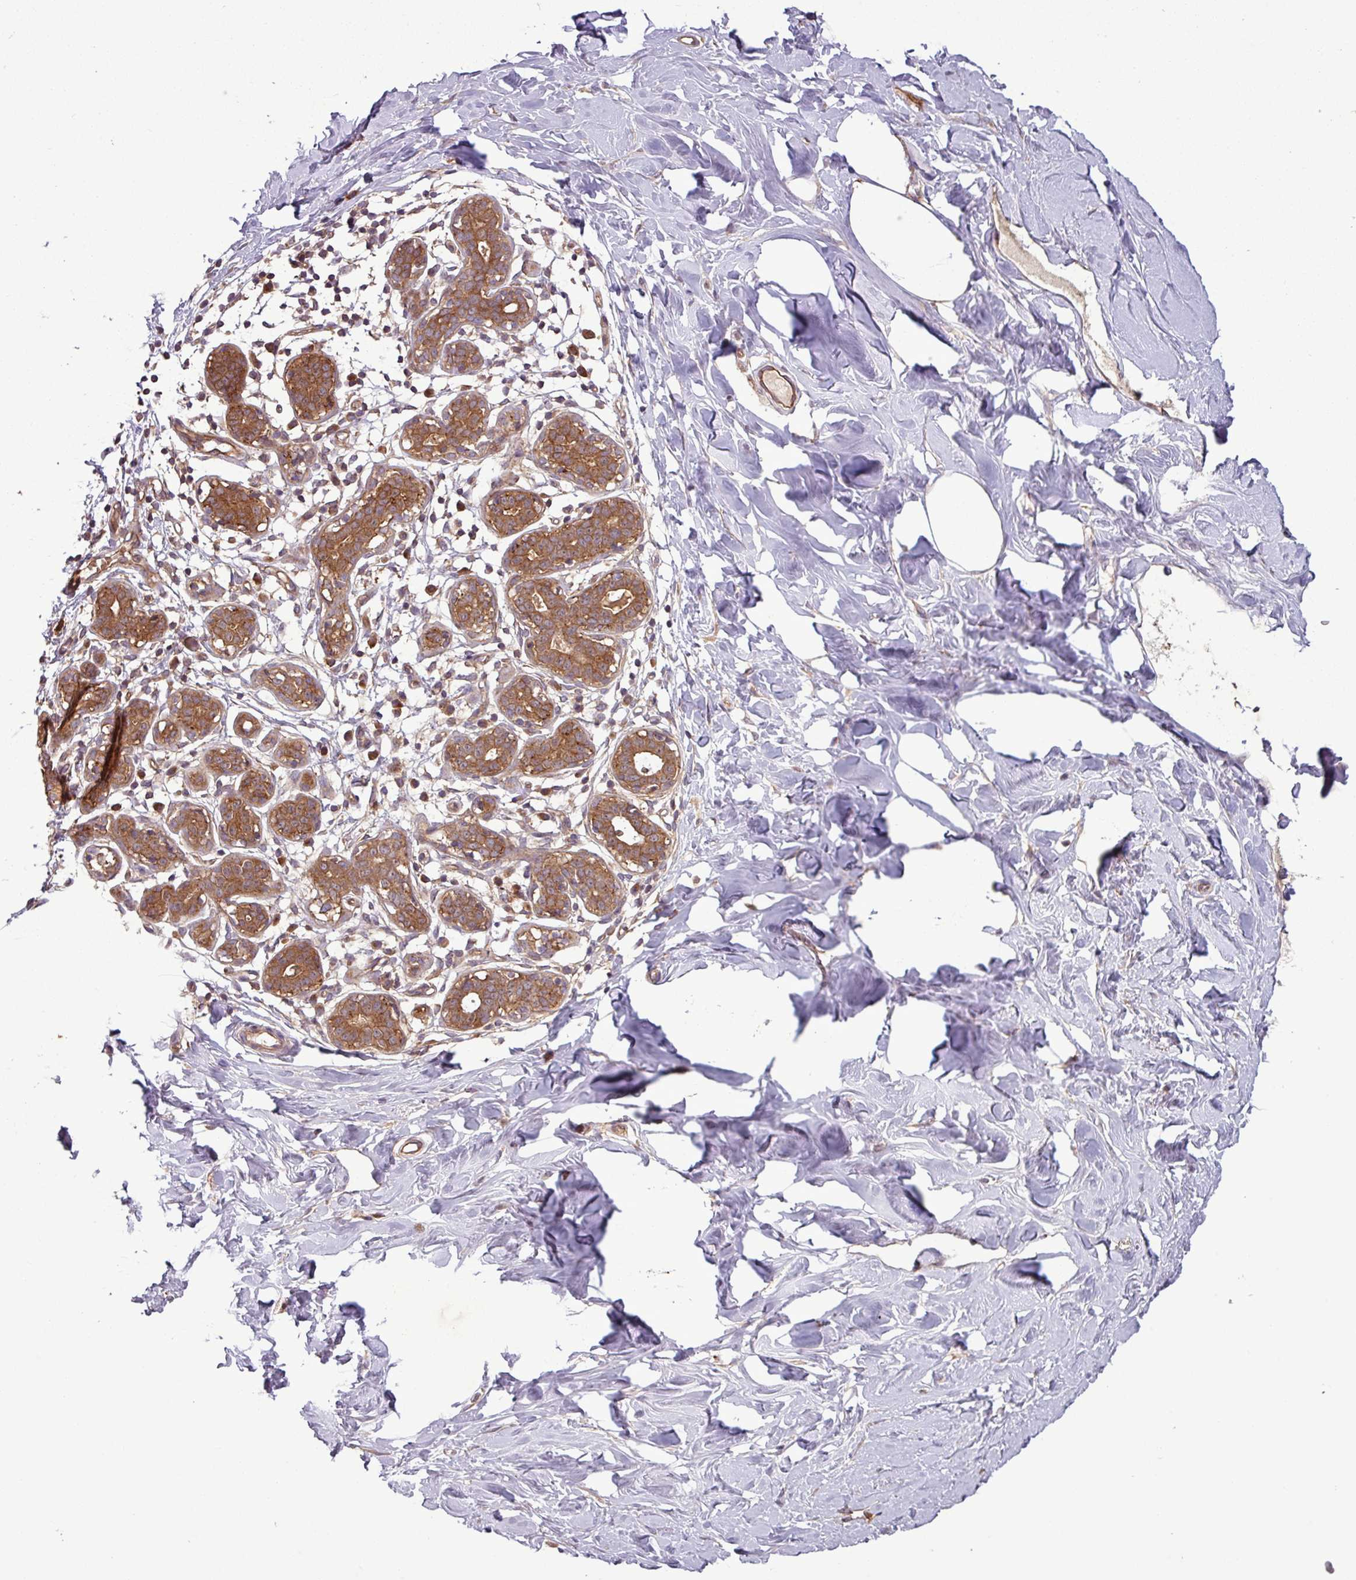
{"staining": {"intensity": "negative", "quantity": "none", "location": "none"}, "tissue": "breast", "cell_type": "Adipocytes", "image_type": "normal", "snomed": [{"axis": "morphology", "description": "Normal tissue, NOS"}, {"axis": "topography", "description": "Breast"}], "caption": "DAB (3,3'-diaminobenzidine) immunohistochemical staining of normal breast demonstrates no significant staining in adipocytes.", "gene": "SIRPB2", "patient": {"sex": "female", "age": 27}}